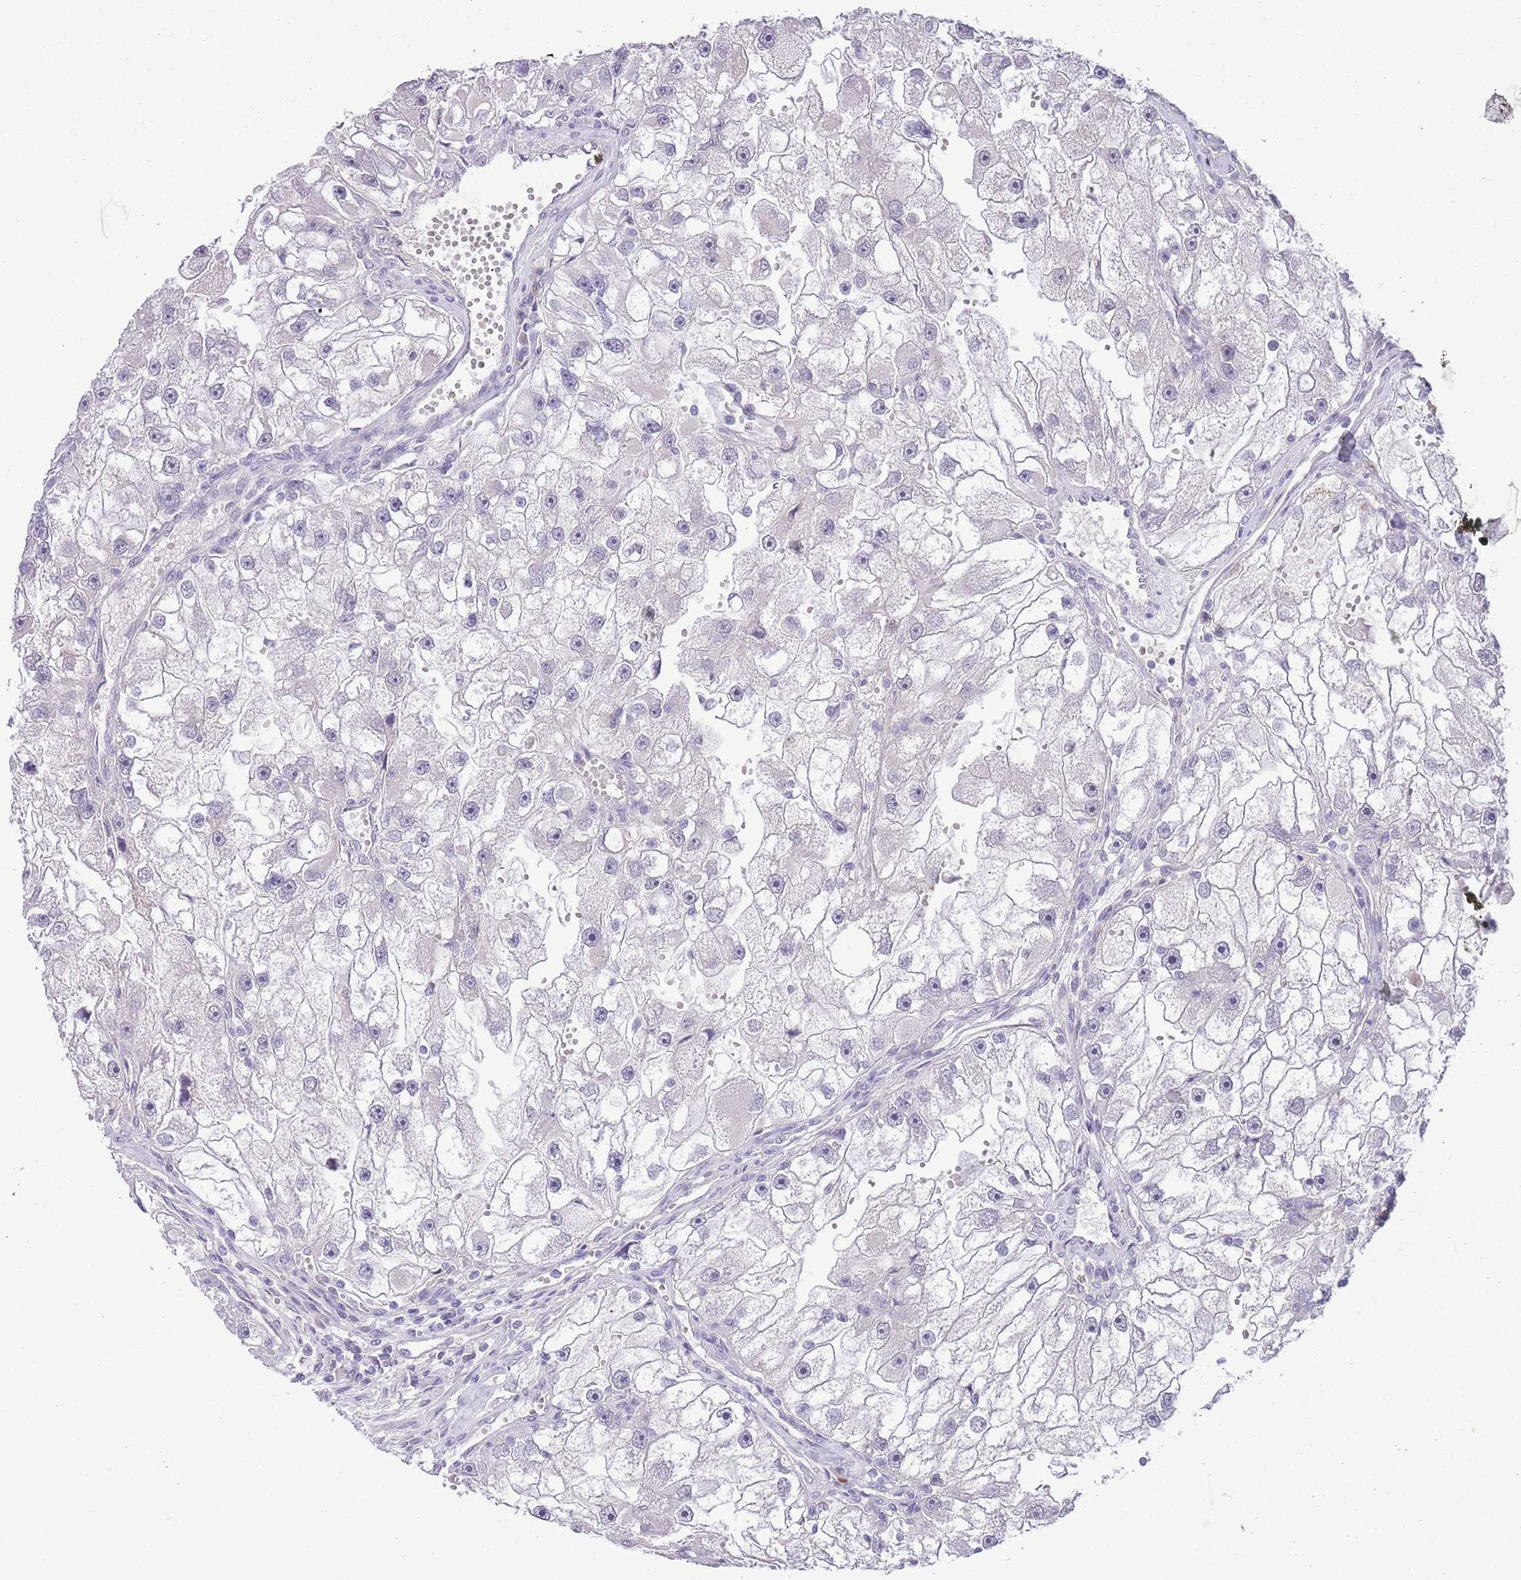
{"staining": {"intensity": "negative", "quantity": "none", "location": "none"}, "tissue": "renal cancer", "cell_type": "Tumor cells", "image_type": "cancer", "snomed": [{"axis": "morphology", "description": "Adenocarcinoma, NOS"}, {"axis": "topography", "description": "Kidney"}], "caption": "The micrograph shows no staining of tumor cells in renal cancer.", "gene": "MIDN", "patient": {"sex": "male", "age": 63}}